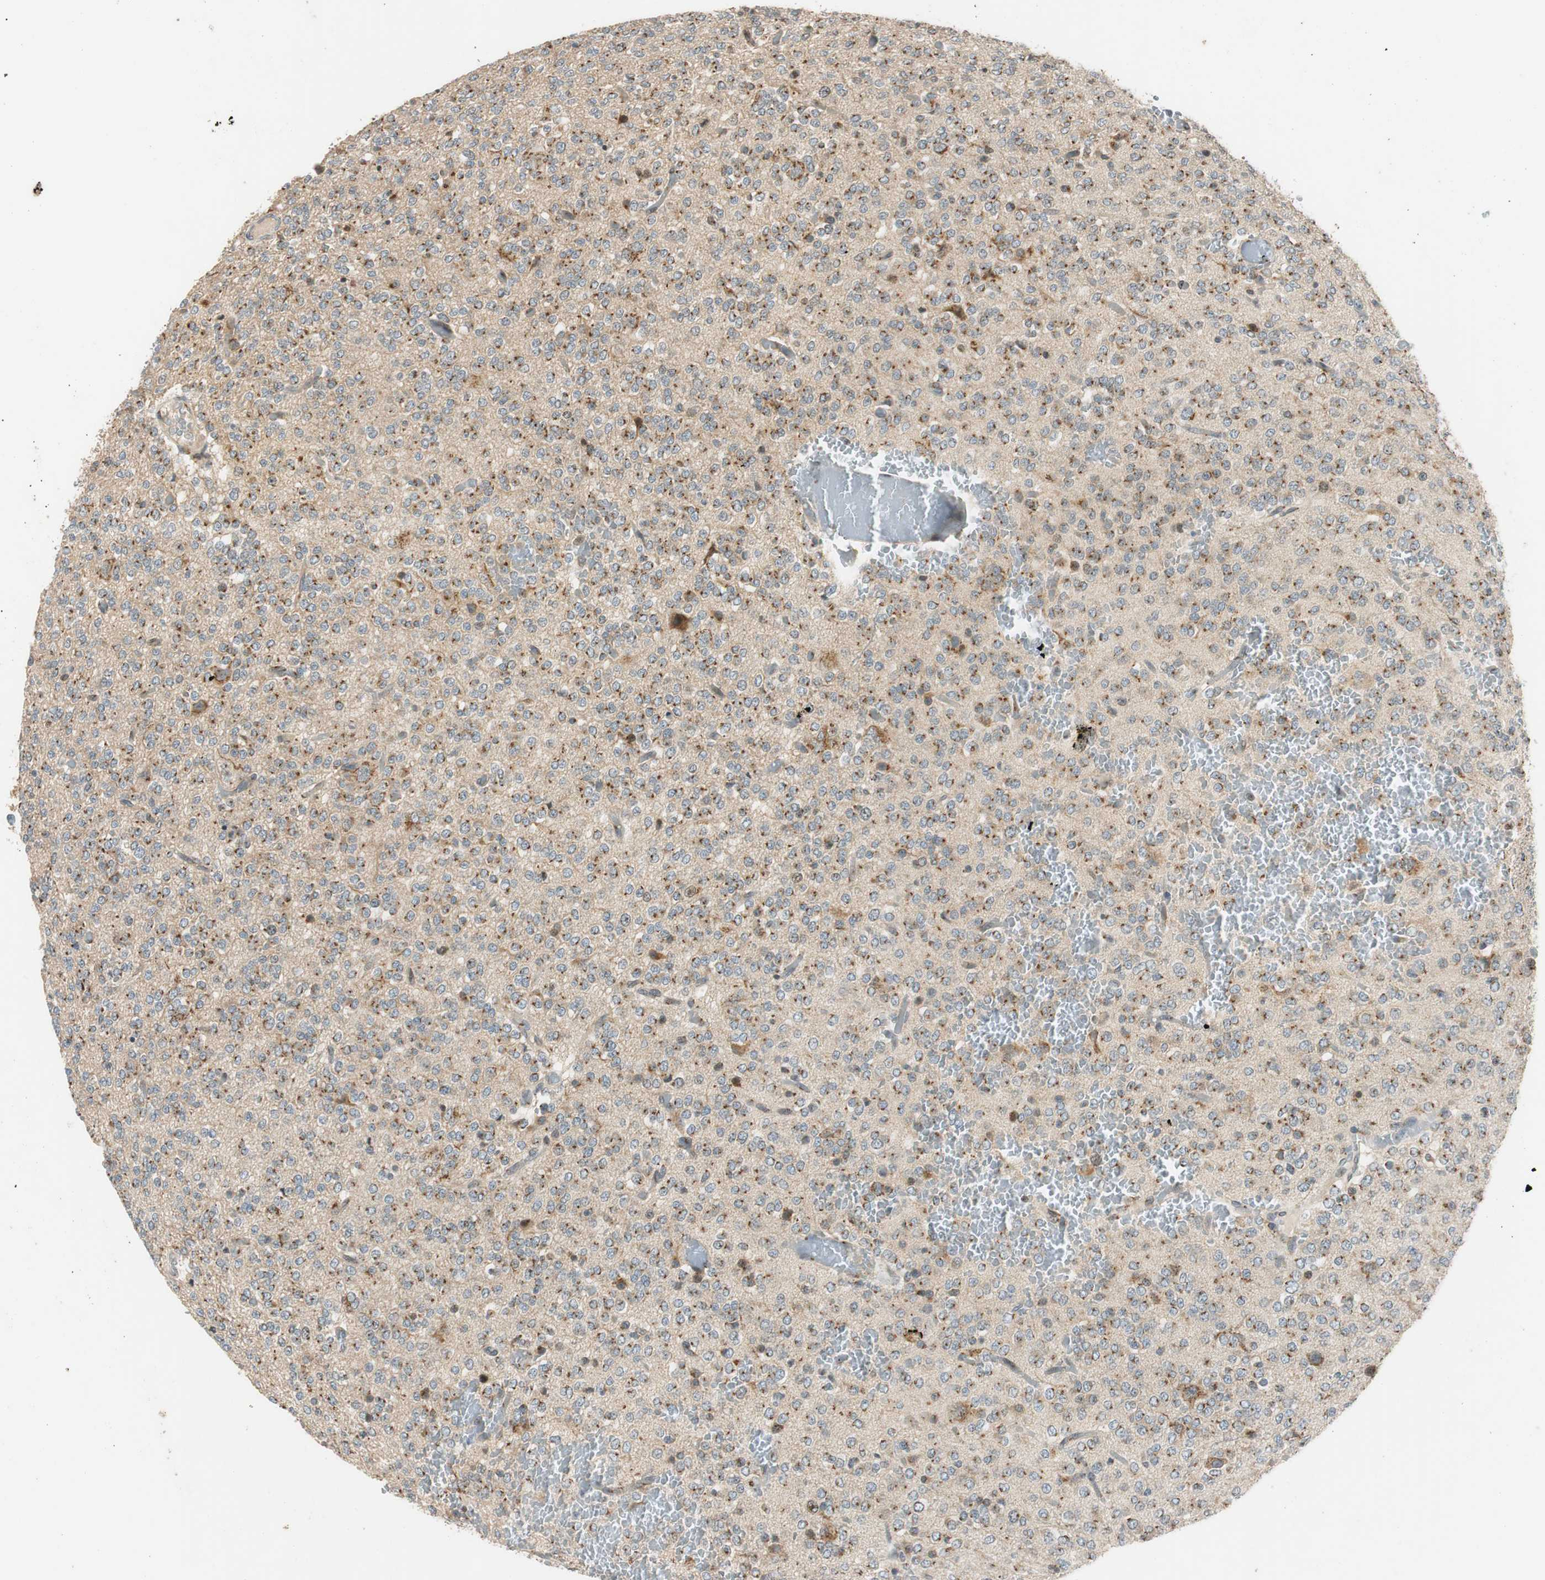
{"staining": {"intensity": "weak", "quantity": "25%-75%", "location": "cytoplasmic/membranous"}, "tissue": "glioma", "cell_type": "Tumor cells", "image_type": "cancer", "snomed": [{"axis": "morphology", "description": "Glioma, malignant, Low grade"}, {"axis": "topography", "description": "Brain"}], "caption": "DAB (3,3'-diaminobenzidine) immunohistochemical staining of human low-grade glioma (malignant) displays weak cytoplasmic/membranous protein expression in about 25%-75% of tumor cells. (DAB (3,3'-diaminobenzidine) = brown stain, brightfield microscopy at high magnification).", "gene": "NEO1", "patient": {"sex": "male", "age": 38}}